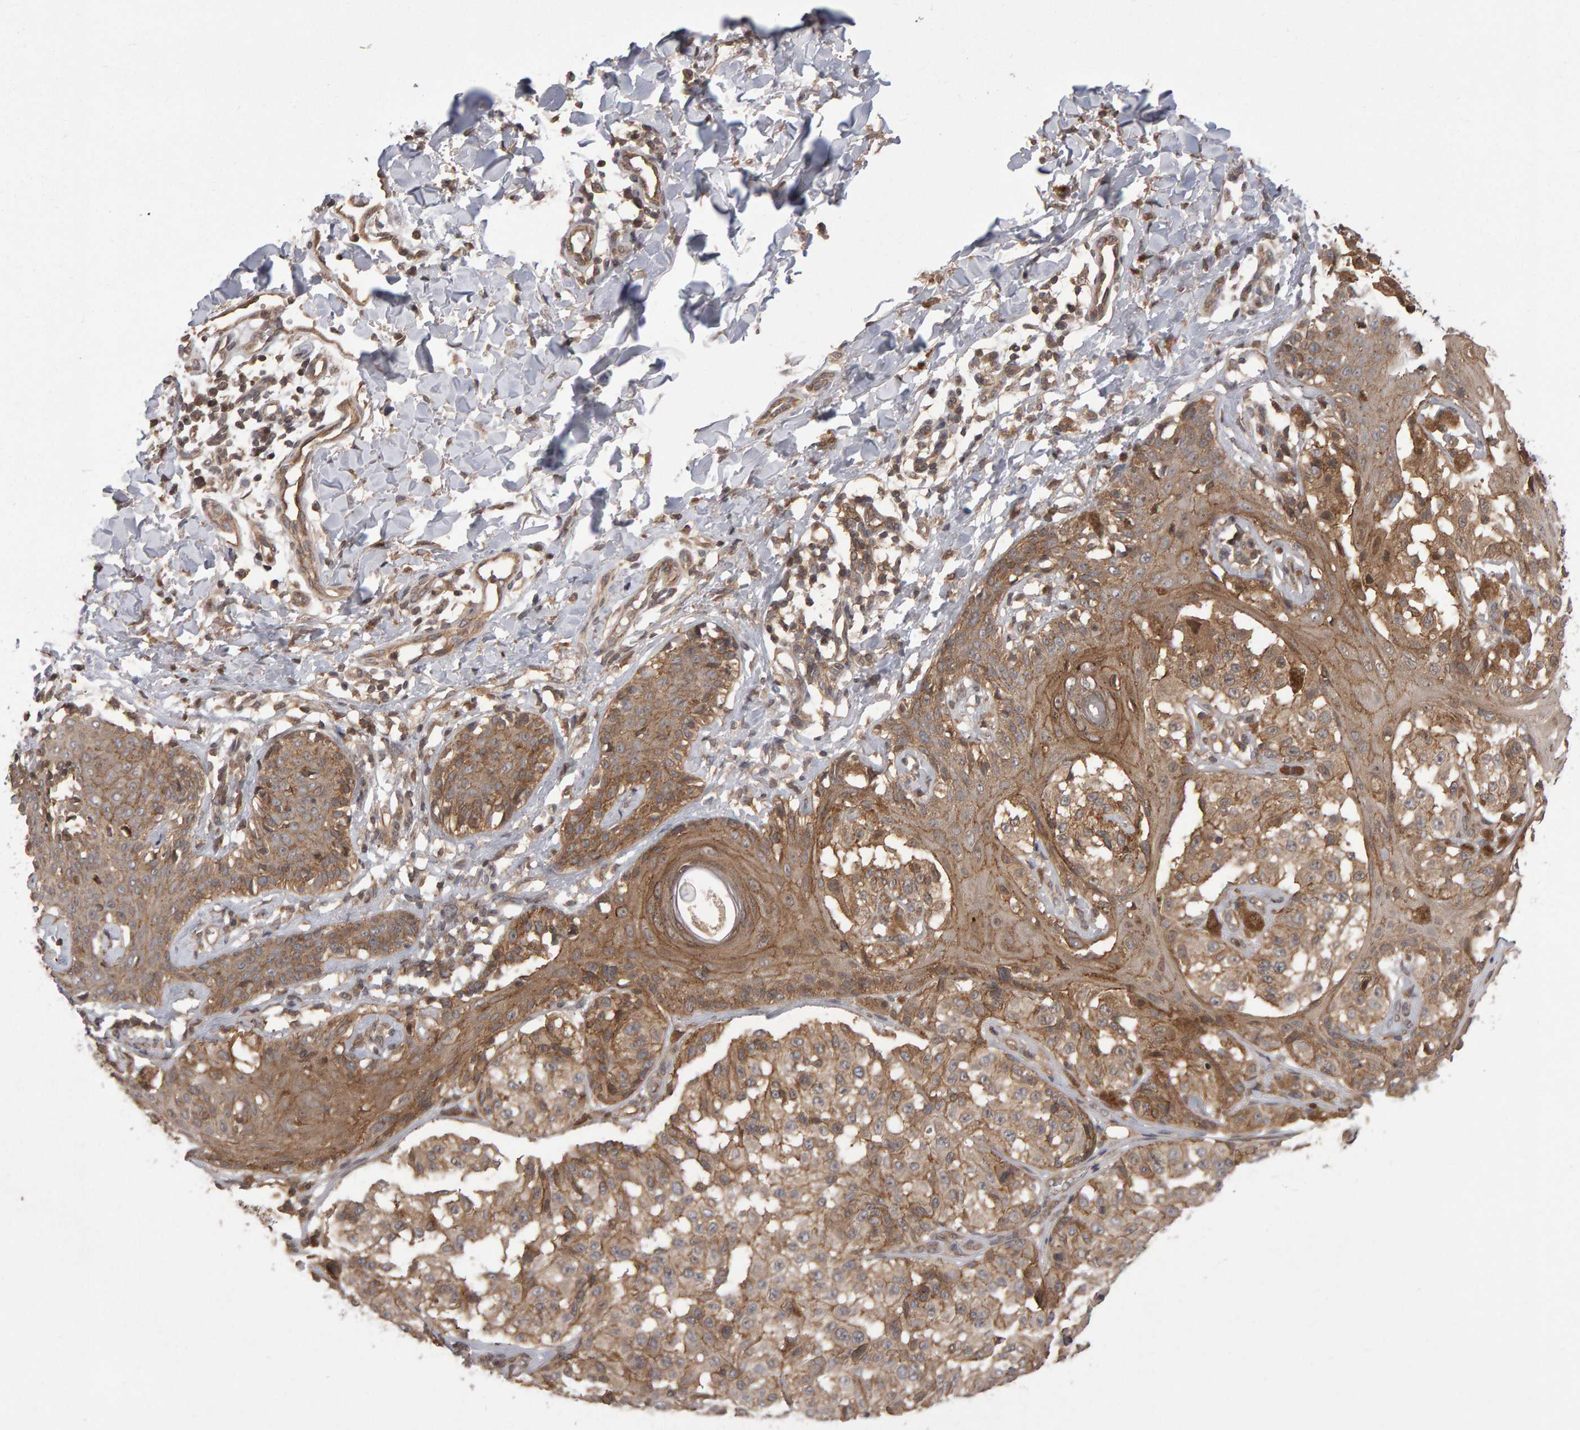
{"staining": {"intensity": "weak", "quantity": ">75%", "location": "cytoplasmic/membranous"}, "tissue": "melanoma", "cell_type": "Tumor cells", "image_type": "cancer", "snomed": [{"axis": "morphology", "description": "Malignant melanoma, NOS"}, {"axis": "topography", "description": "Skin"}], "caption": "Melanoma stained for a protein reveals weak cytoplasmic/membranous positivity in tumor cells. (DAB IHC, brown staining for protein, blue staining for nuclei).", "gene": "SCRIB", "patient": {"sex": "female", "age": 46}}